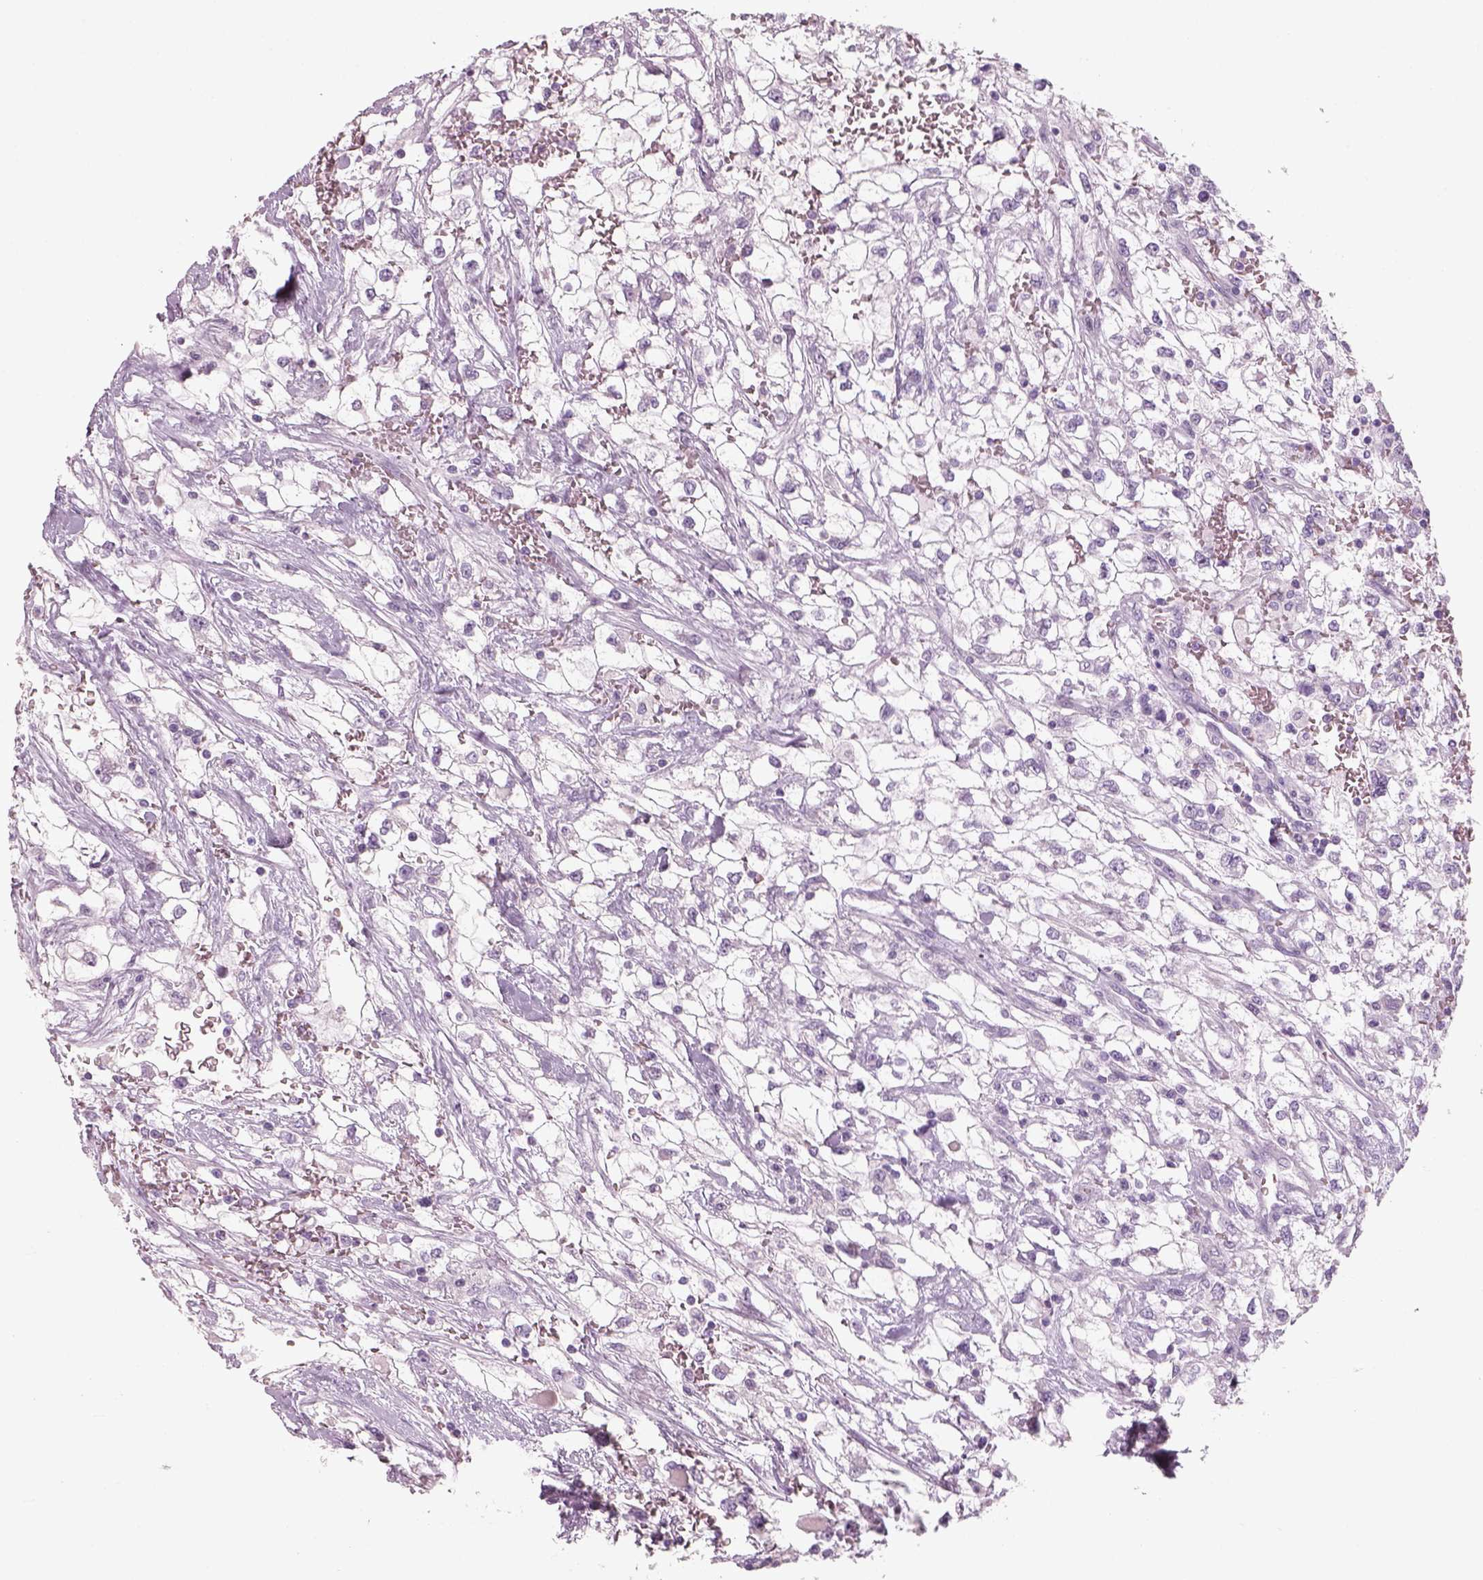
{"staining": {"intensity": "negative", "quantity": "none", "location": "none"}, "tissue": "renal cancer", "cell_type": "Tumor cells", "image_type": "cancer", "snomed": [{"axis": "morphology", "description": "Adenocarcinoma, NOS"}, {"axis": "topography", "description": "Kidney"}], "caption": "Tumor cells show no significant expression in renal adenocarcinoma.", "gene": "SLC6A2", "patient": {"sex": "male", "age": 59}}